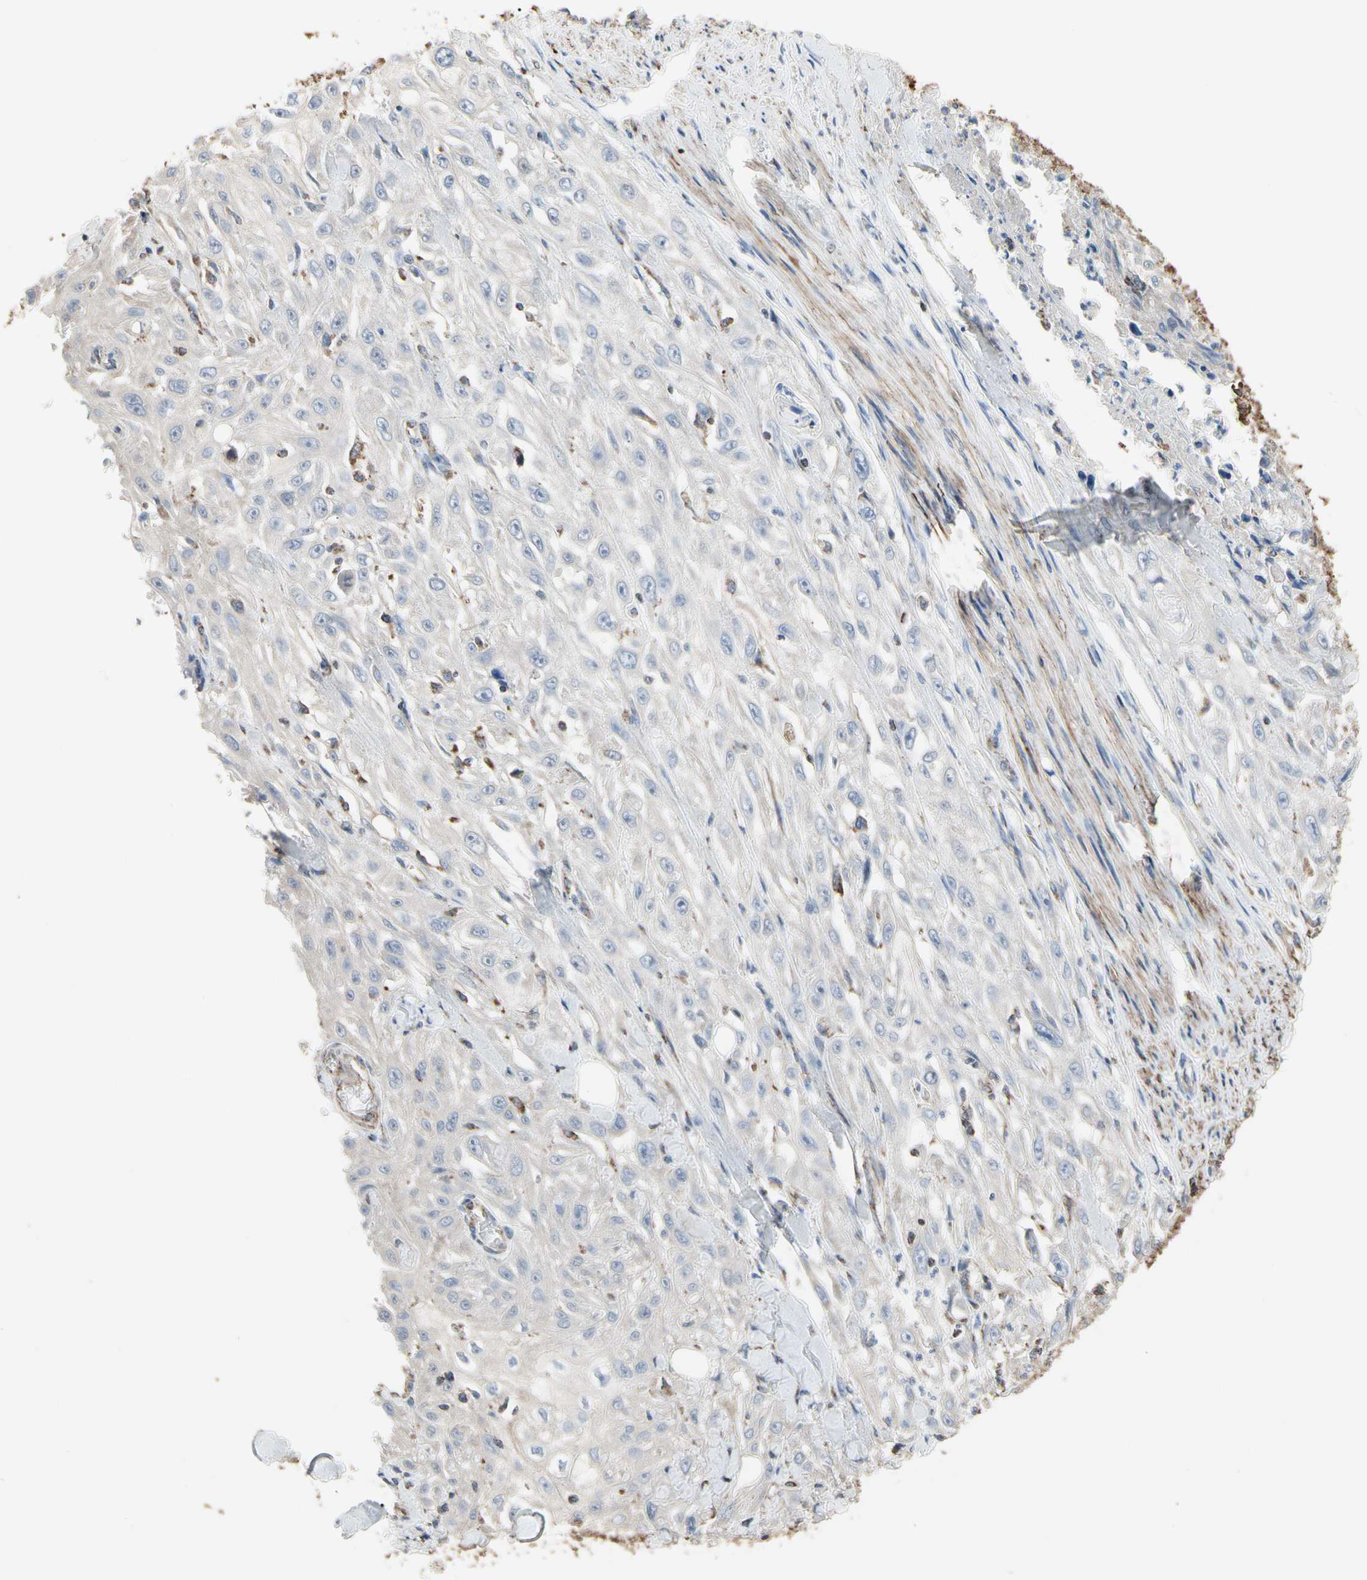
{"staining": {"intensity": "negative", "quantity": "none", "location": "none"}, "tissue": "skin cancer", "cell_type": "Tumor cells", "image_type": "cancer", "snomed": [{"axis": "morphology", "description": "Squamous cell carcinoma, NOS"}, {"axis": "morphology", "description": "Squamous cell carcinoma, metastatic, NOS"}, {"axis": "topography", "description": "Skin"}, {"axis": "topography", "description": "Lymph node"}], "caption": "This is an IHC photomicrograph of metastatic squamous cell carcinoma (skin). There is no staining in tumor cells.", "gene": "TUBA1A", "patient": {"sex": "male", "age": 75}}